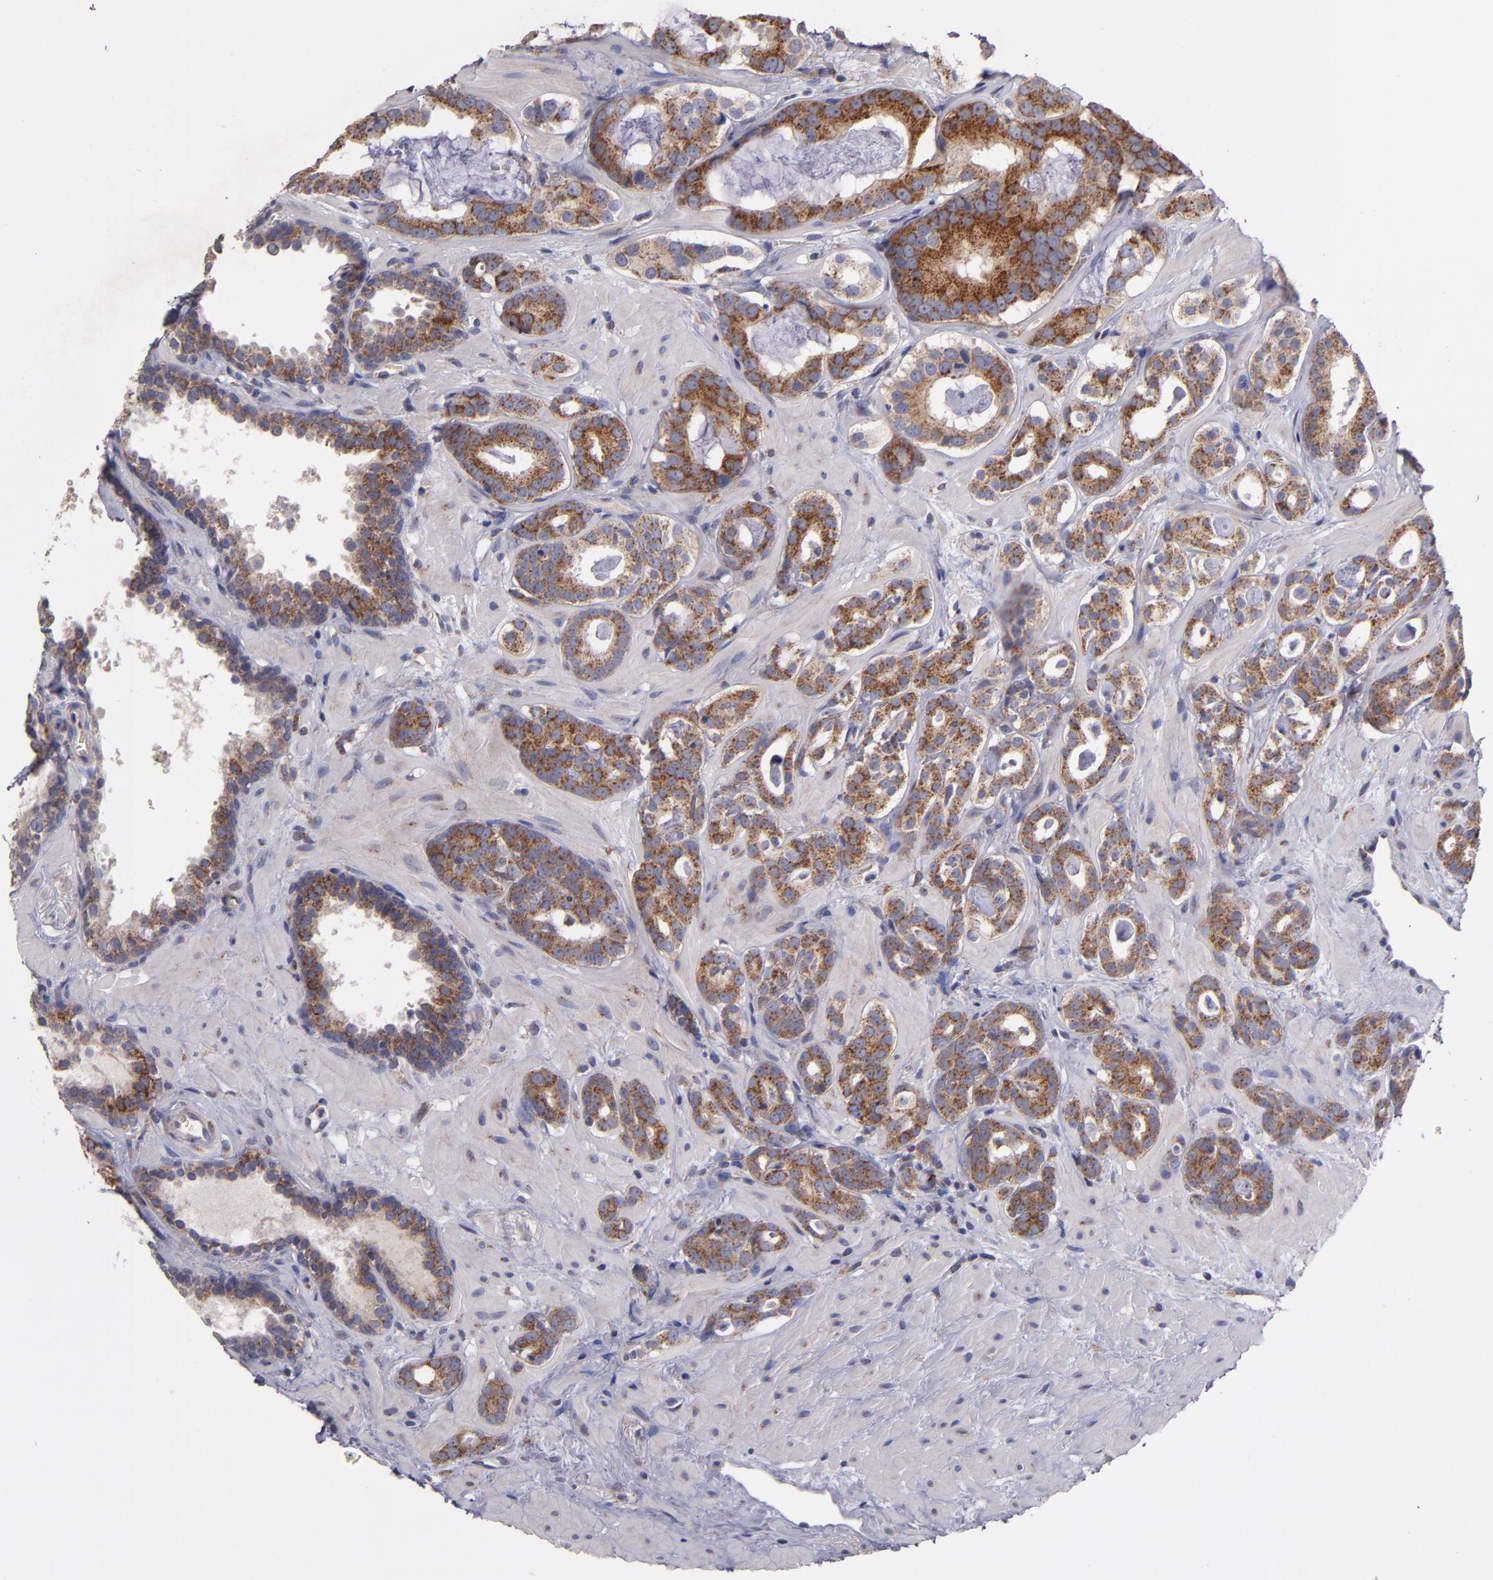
{"staining": {"intensity": "moderate", "quantity": ">75%", "location": "cytoplasmic/membranous"}, "tissue": "prostate cancer", "cell_type": "Tumor cells", "image_type": "cancer", "snomed": [{"axis": "morphology", "description": "Adenocarcinoma, Low grade"}, {"axis": "topography", "description": "Prostate"}], "caption": "There is medium levels of moderate cytoplasmic/membranous positivity in tumor cells of prostate cancer (adenocarcinoma (low-grade)), as demonstrated by immunohistochemical staining (brown color).", "gene": "CLTA", "patient": {"sex": "male", "age": 57}}